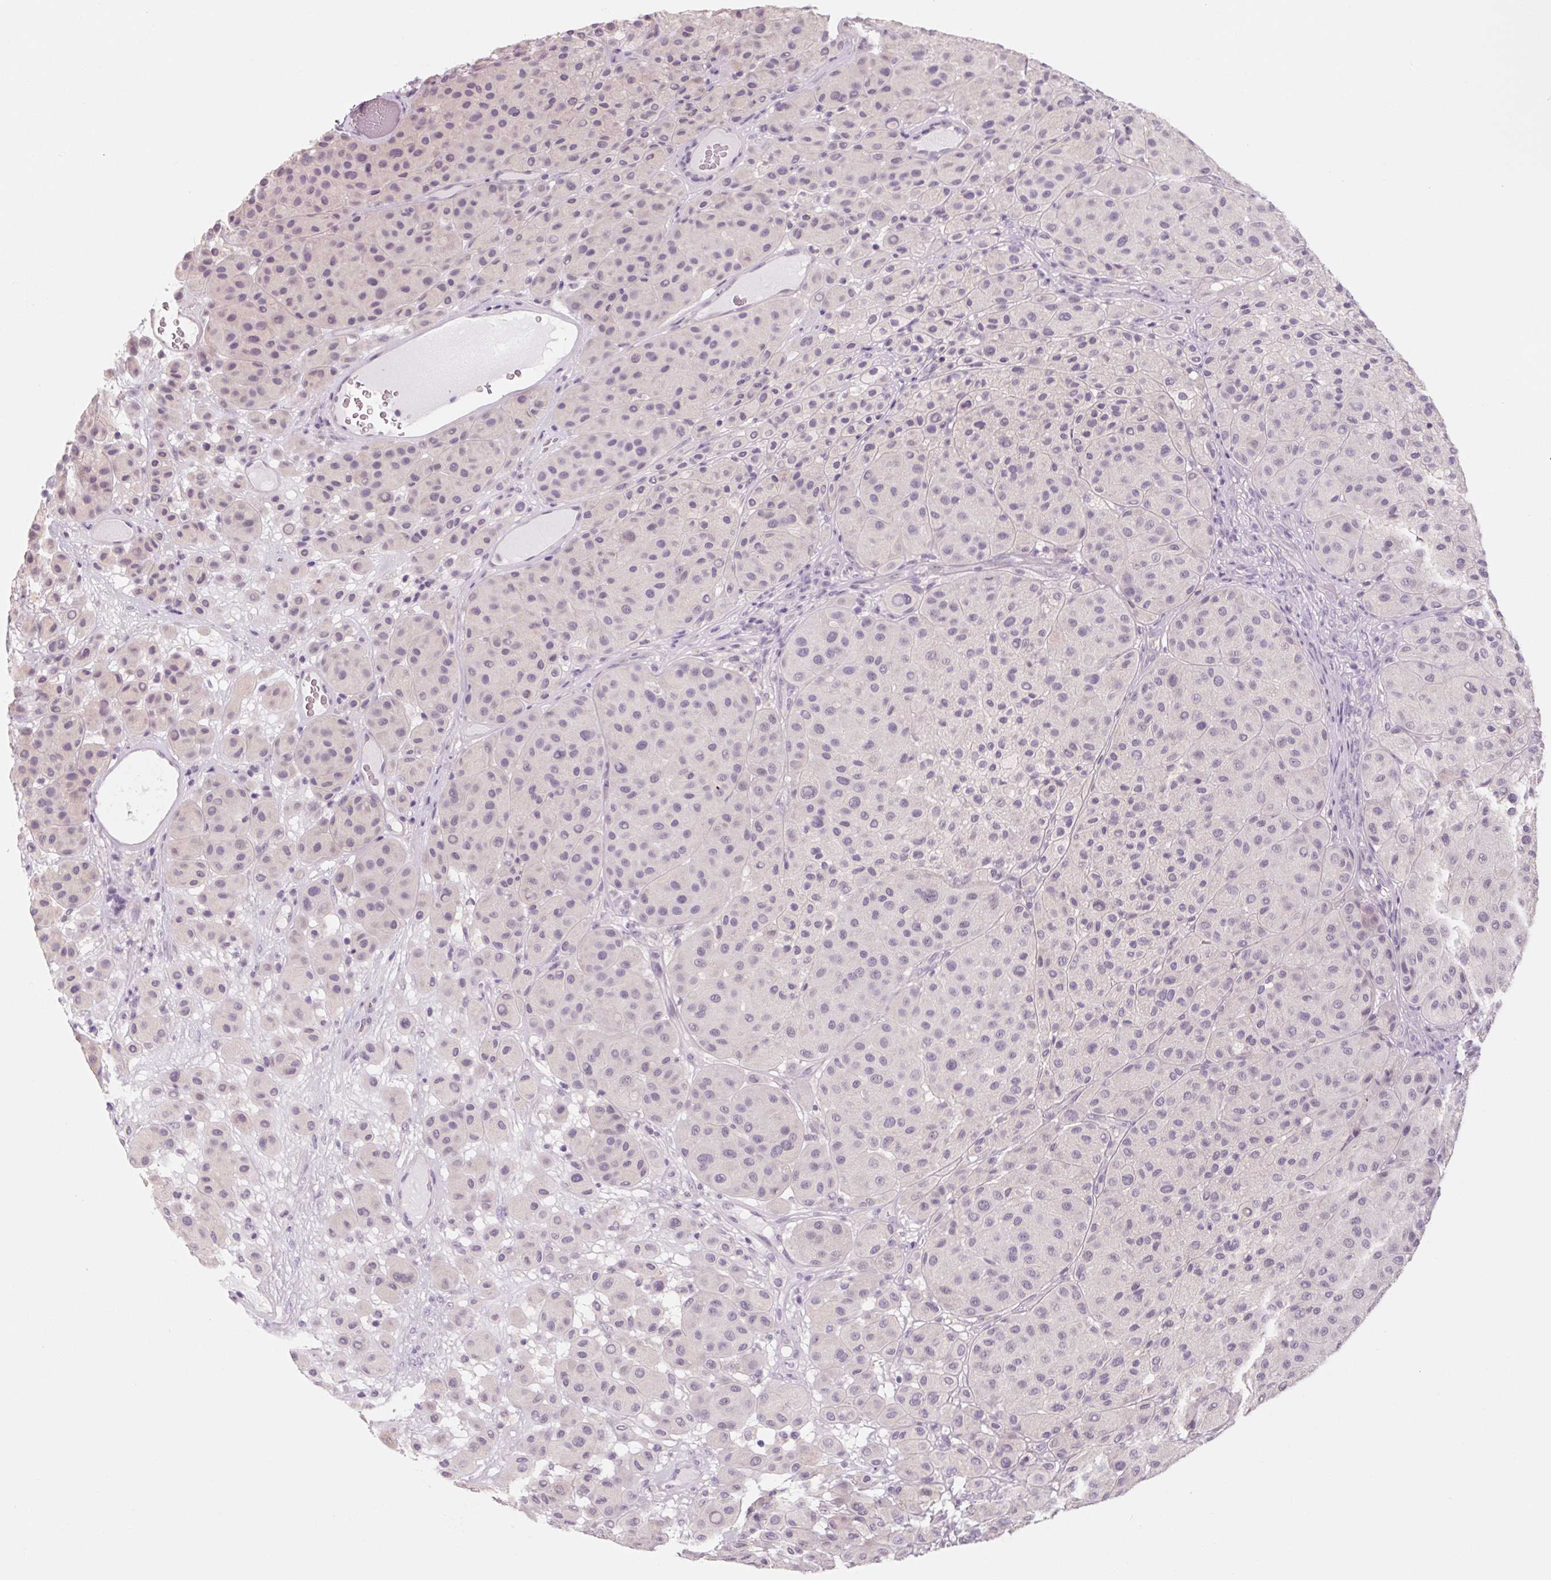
{"staining": {"intensity": "negative", "quantity": "none", "location": "none"}, "tissue": "melanoma", "cell_type": "Tumor cells", "image_type": "cancer", "snomed": [{"axis": "morphology", "description": "Malignant melanoma, Metastatic site"}, {"axis": "topography", "description": "Smooth muscle"}], "caption": "Human malignant melanoma (metastatic site) stained for a protein using immunohistochemistry demonstrates no staining in tumor cells.", "gene": "POU1F1", "patient": {"sex": "male", "age": 41}}